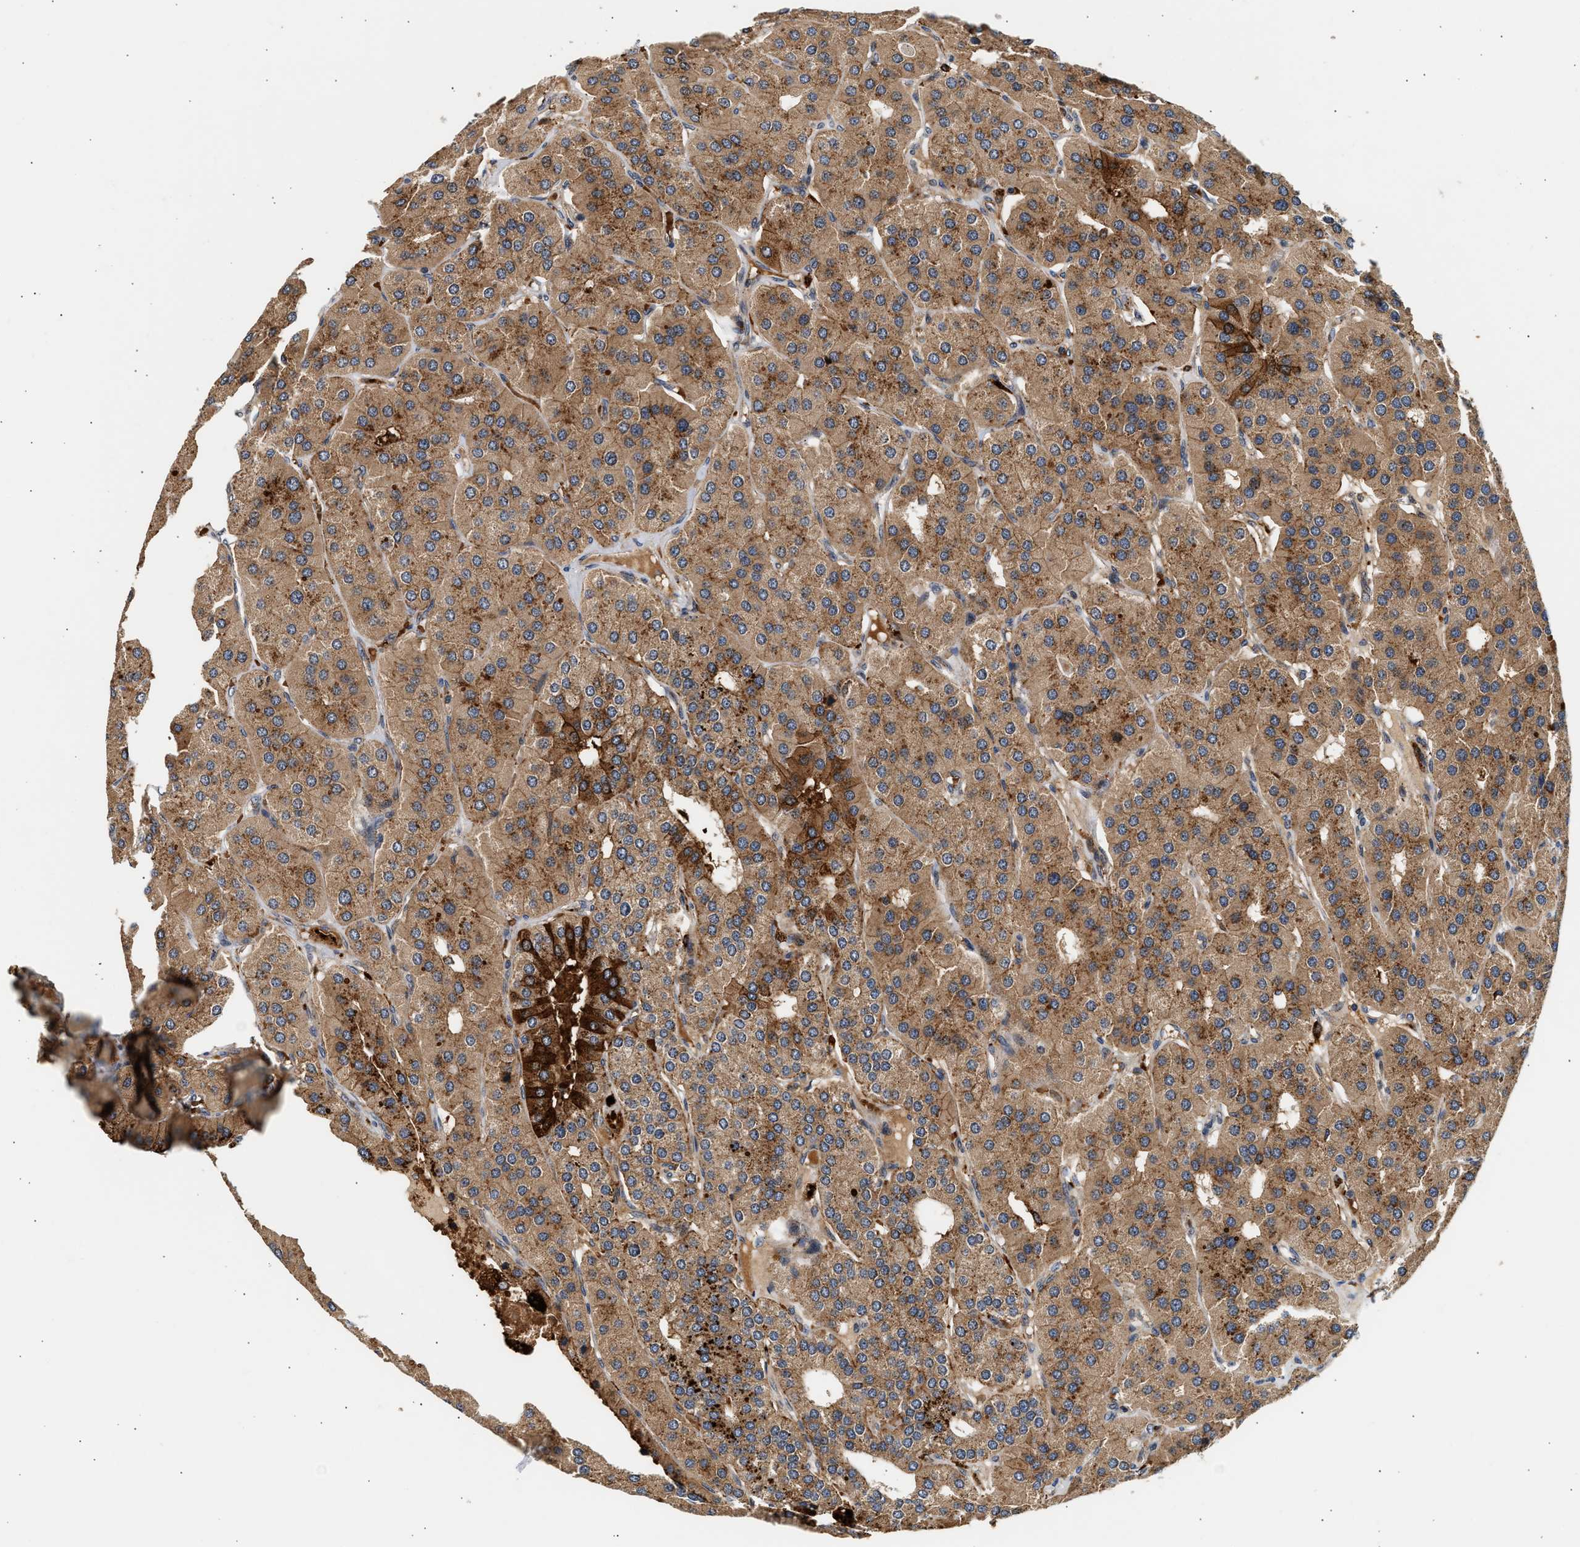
{"staining": {"intensity": "strong", "quantity": ">75%", "location": "cytoplasmic/membranous"}, "tissue": "parathyroid gland", "cell_type": "Glandular cells", "image_type": "normal", "snomed": [{"axis": "morphology", "description": "Normal tissue, NOS"}, {"axis": "morphology", "description": "Adenoma, NOS"}, {"axis": "topography", "description": "Parathyroid gland"}], "caption": "This is a photomicrograph of IHC staining of unremarkable parathyroid gland, which shows strong expression in the cytoplasmic/membranous of glandular cells.", "gene": "PLD3", "patient": {"sex": "female", "age": 86}}